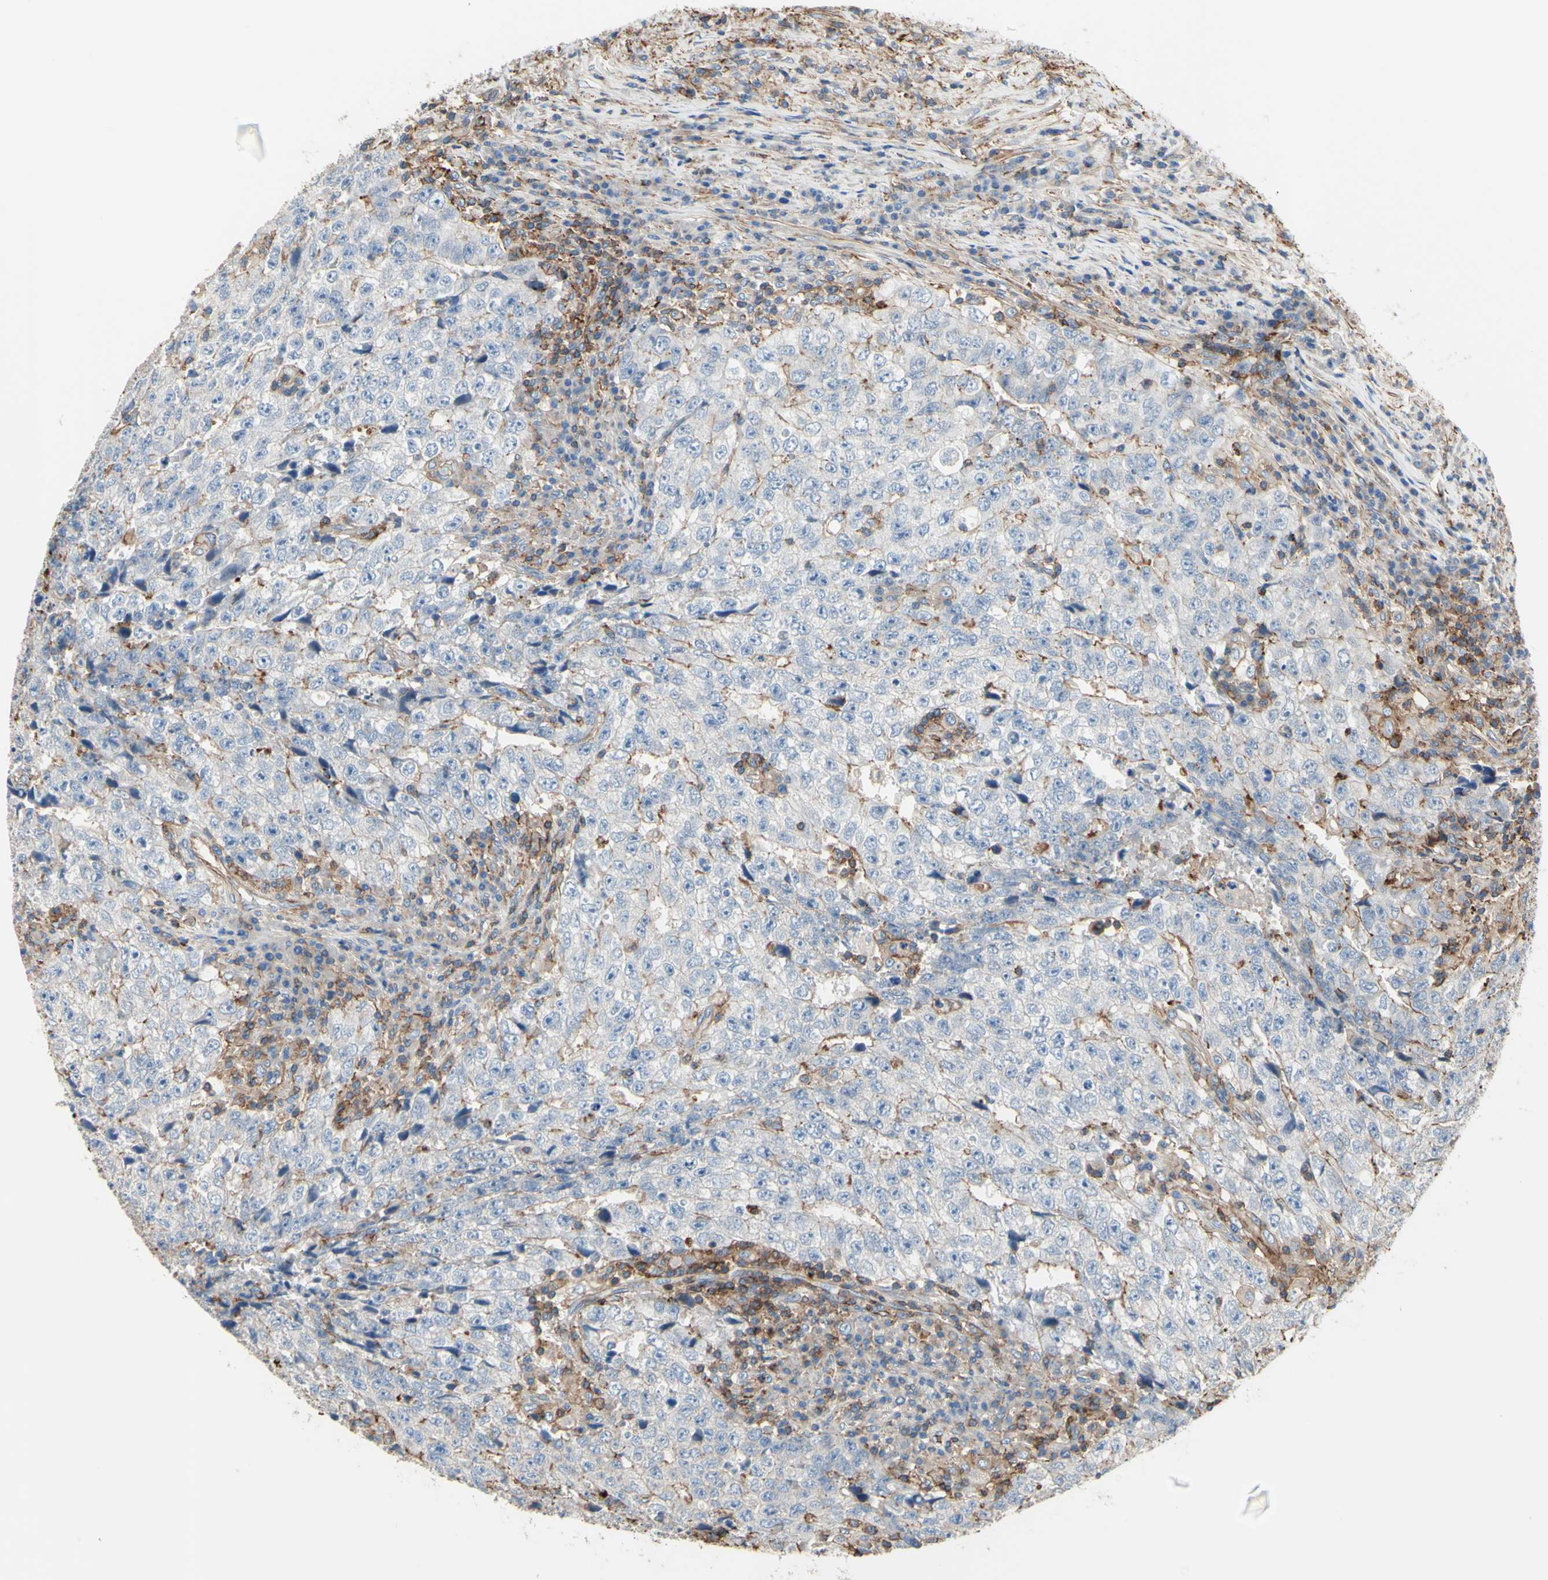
{"staining": {"intensity": "weak", "quantity": "<25%", "location": "cytoplasmic/membranous"}, "tissue": "testis cancer", "cell_type": "Tumor cells", "image_type": "cancer", "snomed": [{"axis": "morphology", "description": "Necrosis, NOS"}, {"axis": "morphology", "description": "Carcinoma, Embryonal, NOS"}, {"axis": "topography", "description": "Testis"}], "caption": "Tumor cells show no significant staining in testis cancer.", "gene": "SEMA4C", "patient": {"sex": "male", "age": 19}}